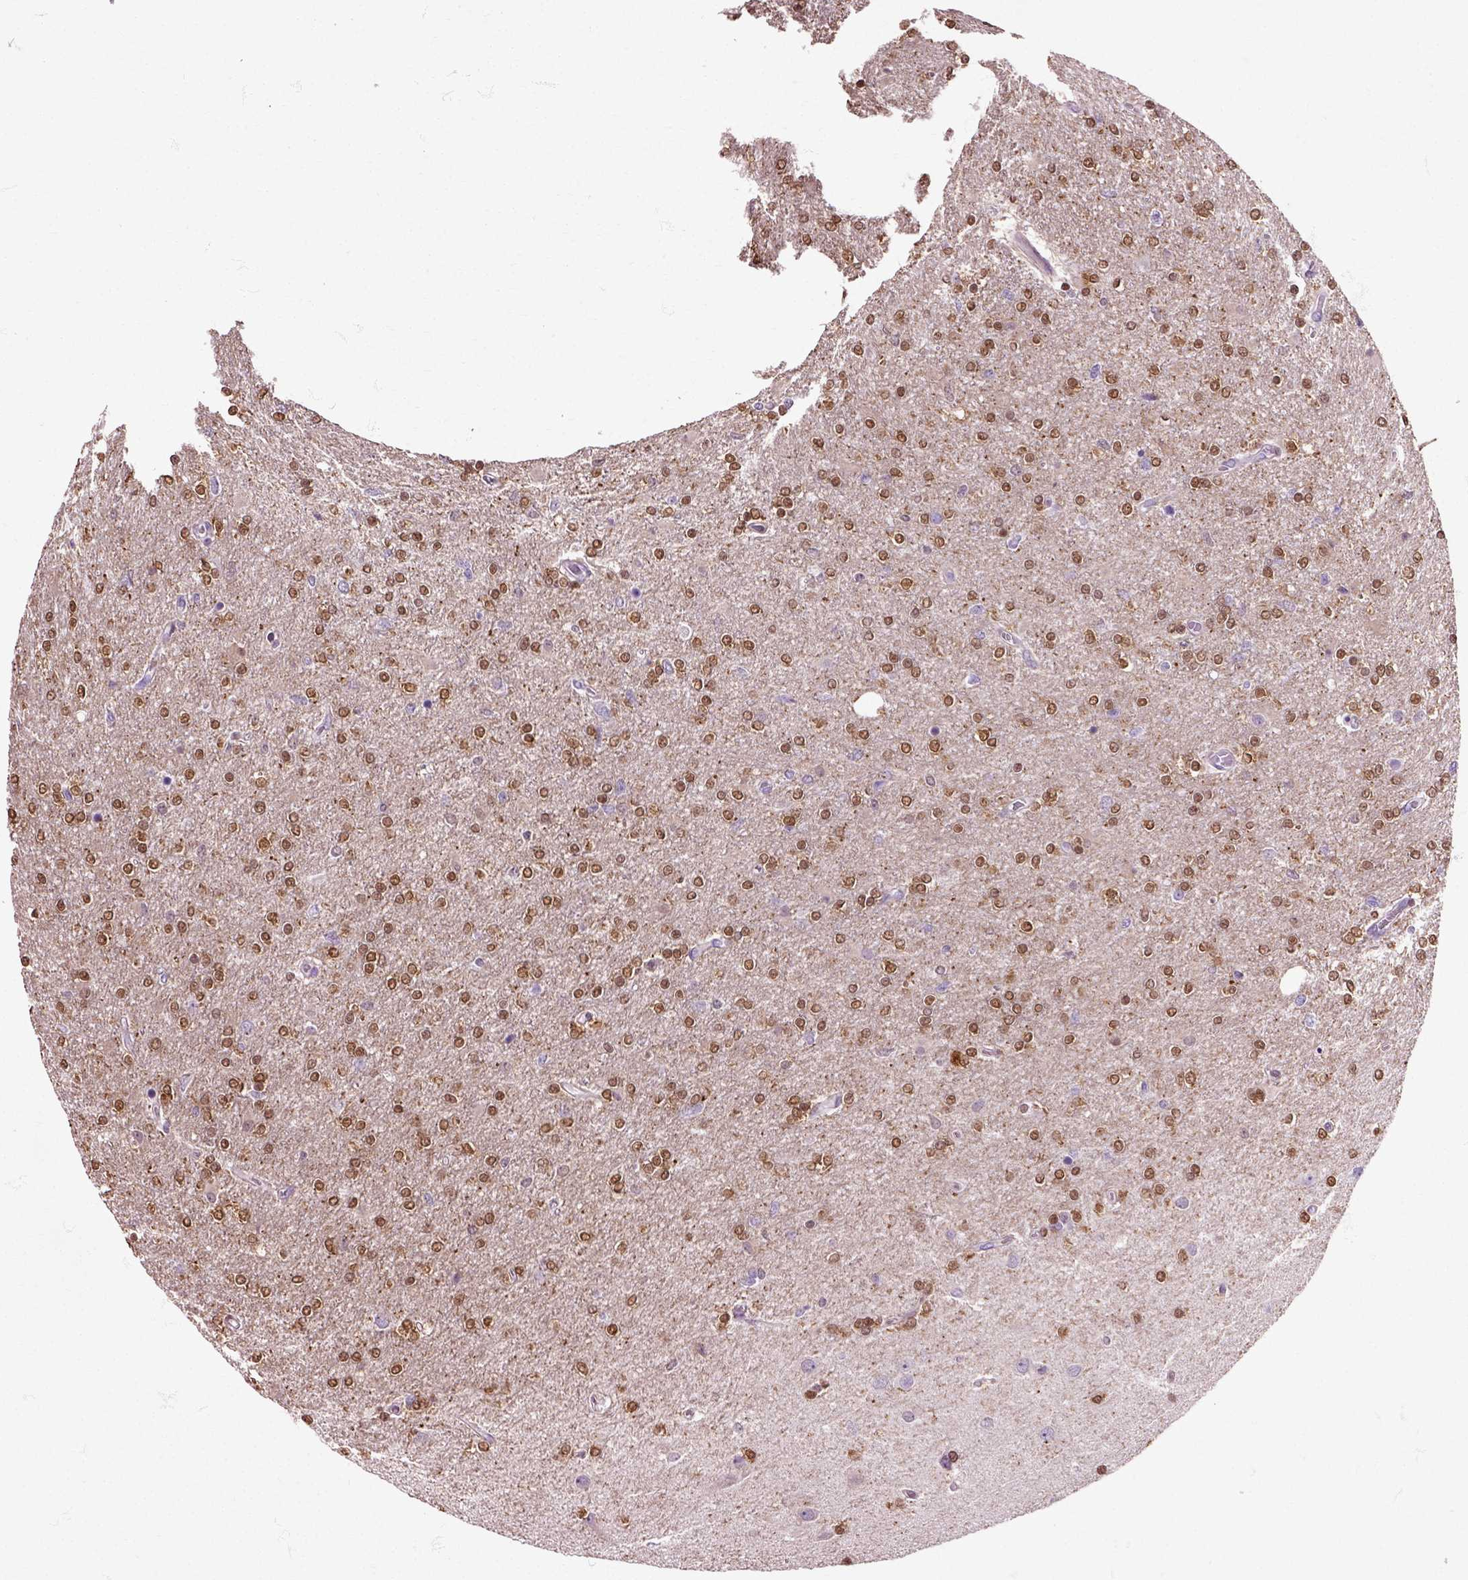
{"staining": {"intensity": "strong", "quantity": ">75%", "location": "nuclear"}, "tissue": "glioma", "cell_type": "Tumor cells", "image_type": "cancer", "snomed": [{"axis": "morphology", "description": "Glioma, malignant, High grade"}, {"axis": "topography", "description": "Cerebral cortex"}], "caption": "Immunohistochemical staining of human glioma exhibits strong nuclear protein expression in about >75% of tumor cells.", "gene": "HSPA2", "patient": {"sex": "male", "age": 70}}